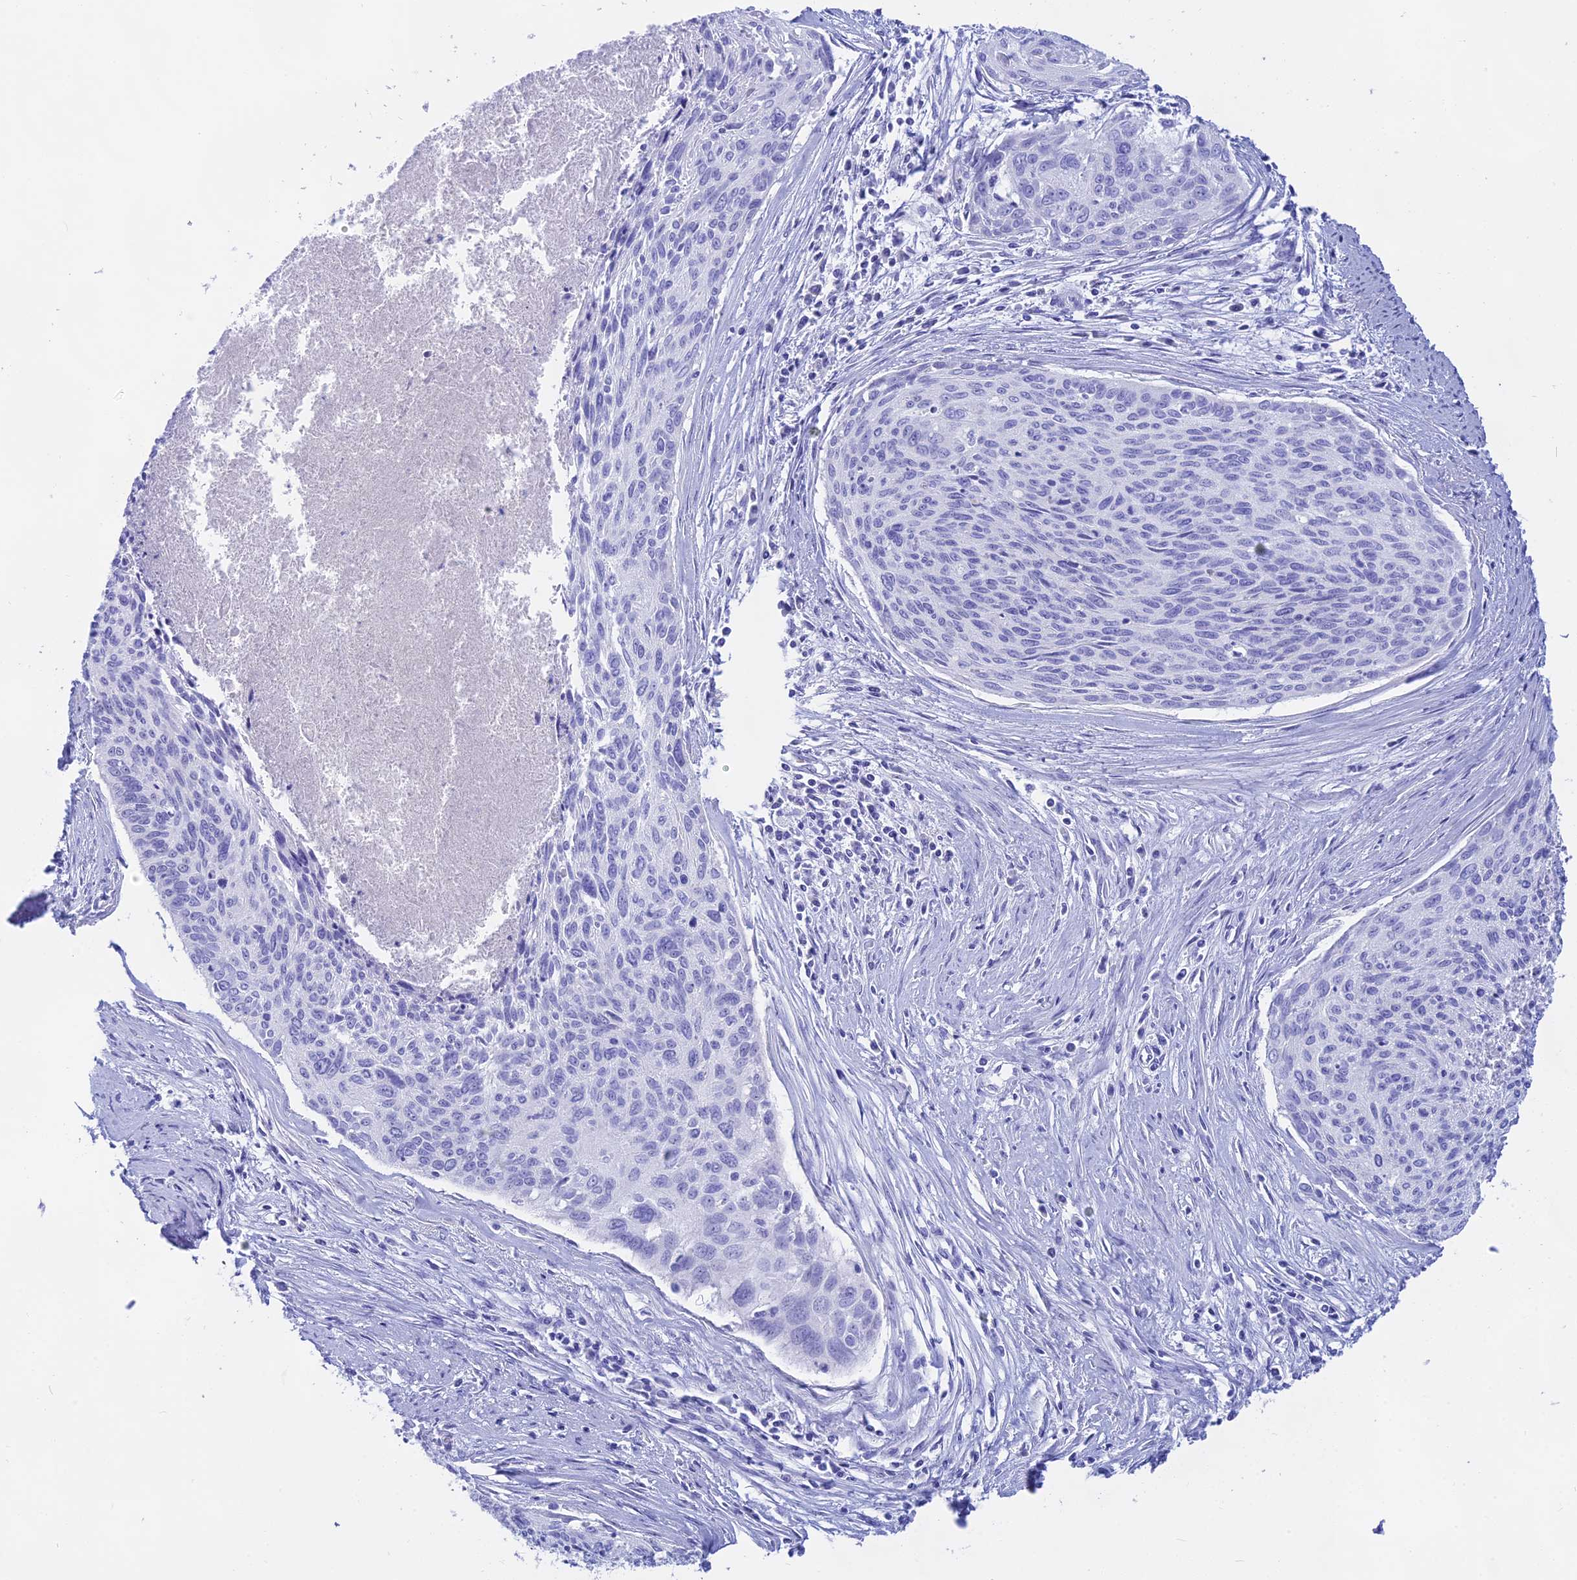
{"staining": {"intensity": "negative", "quantity": "none", "location": "none"}, "tissue": "cervical cancer", "cell_type": "Tumor cells", "image_type": "cancer", "snomed": [{"axis": "morphology", "description": "Squamous cell carcinoma, NOS"}, {"axis": "topography", "description": "Cervix"}], "caption": "Immunohistochemistry photomicrograph of neoplastic tissue: squamous cell carcinoma (cervical) stained with DAB demonstrates no significant protein positivity in tumor cells. (DAB (3,3'-diaminobenzidine) immunohistochemistry, high magnification).", "gene": "ISCA1", "patient": {"sex": "female", "age": 55}}